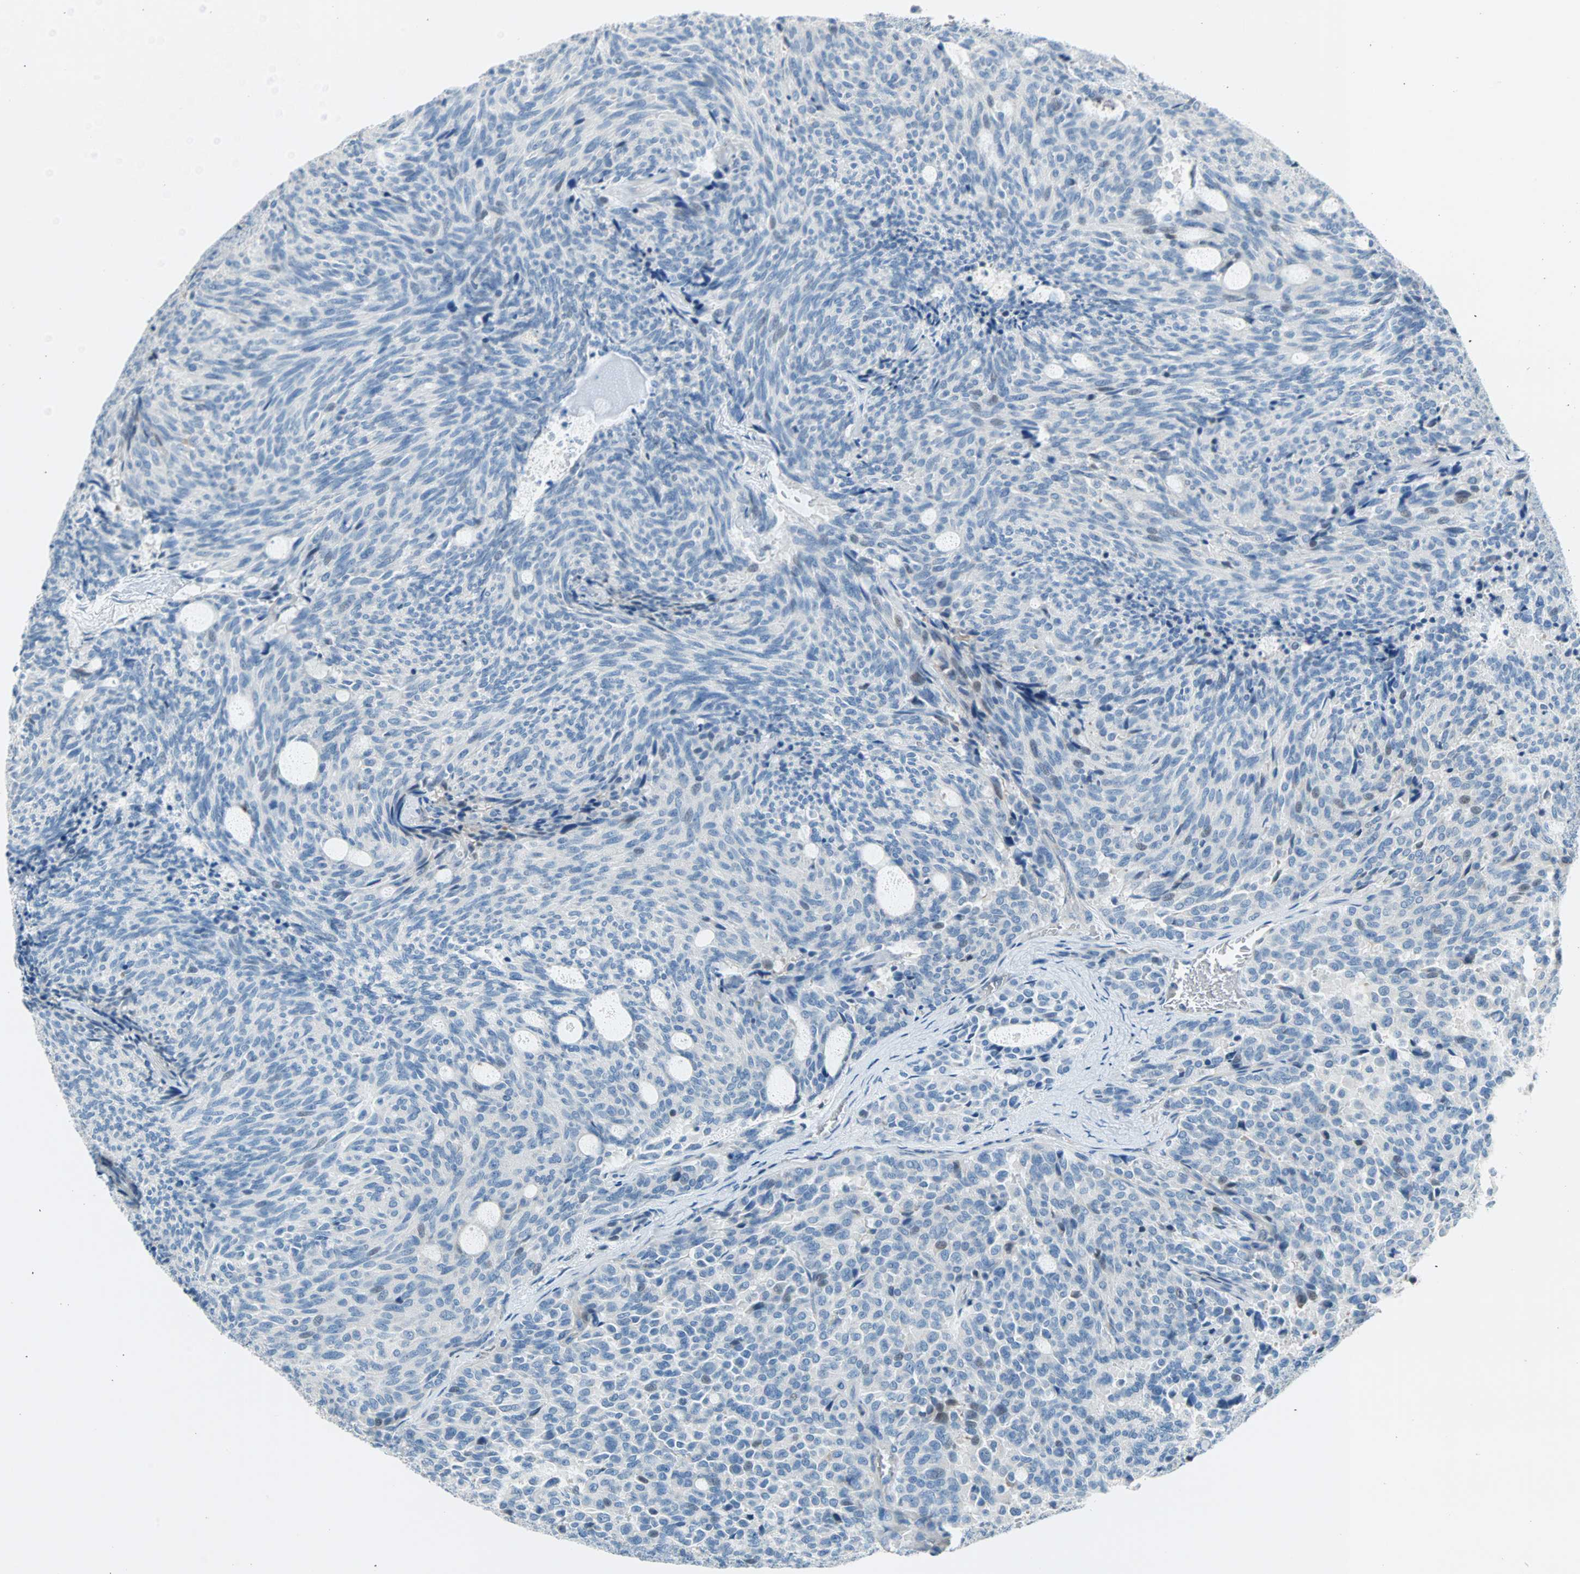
{"staining": {"intensity": "negative", "quantity": "none", "location": "none"}, "tissue": "carcinoid", "cell_type": "Tumor cells", "image_type": "cancer", "snomed": [{"axis": "morphology", "description": "Carcinoid, malignant, NOS"}, {"axis": "topography", "description": "Pancreas"}], "caption": "Immunohistochemistry of human malignant carcinoid shows no staining in tumor cells.", "gene": "TMEM163", "patient": {"sex": "female", "age": 54}}